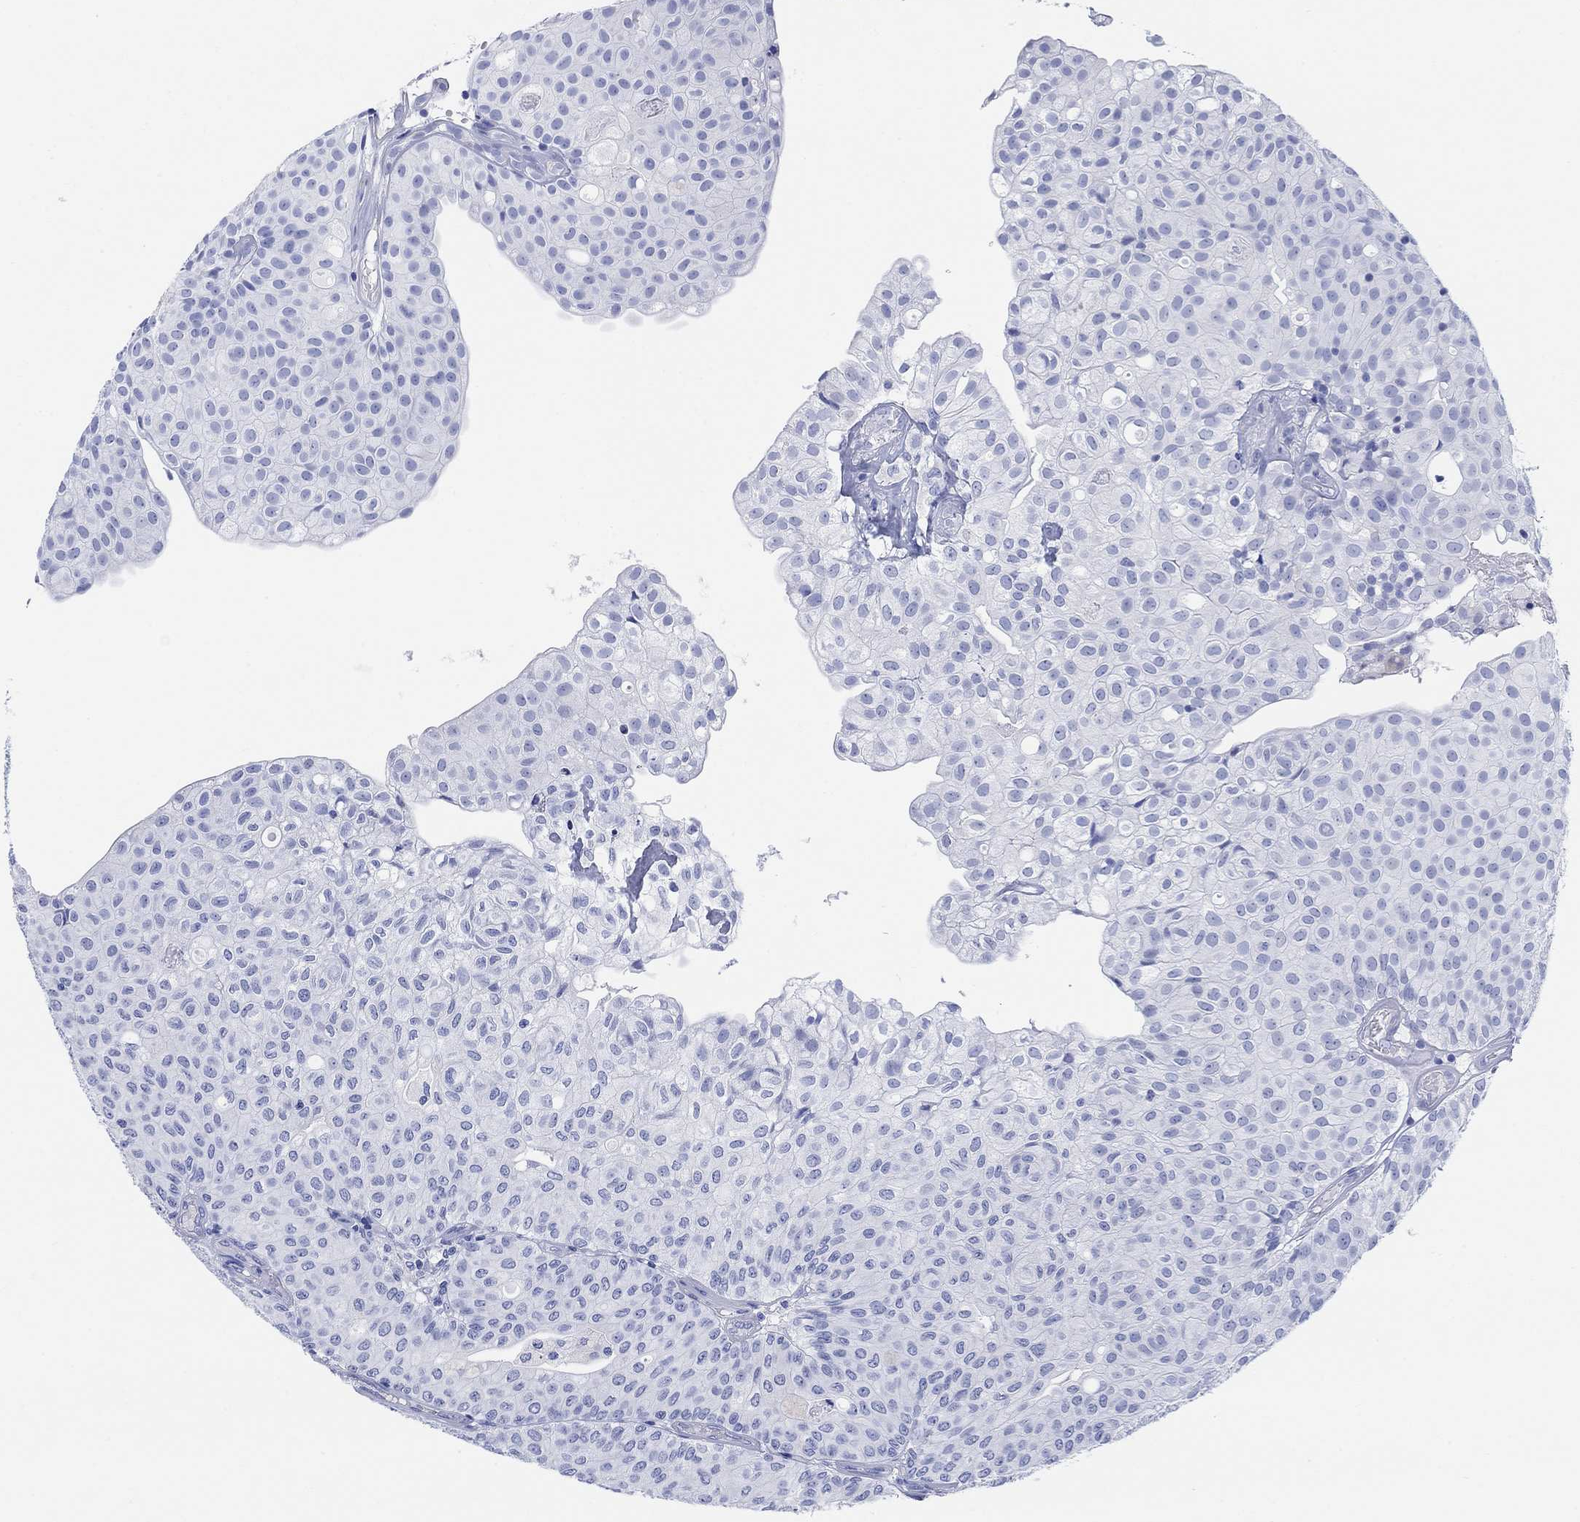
{"staining": {"intensity": "negative", "quantity": "none", "location": "none"}, "tissue": "urothelial cancer", "cell_type": "Tumor cells", "image_type": "cancer", "snomed": [{"axis": "morphology", "description": "Urothelial carcinoma, Low grade"}, {"axis": "topography", "description": "Urinary bladder"}], "caption": "Image shows no significant protein expression in tumor cells of low-grade urothelial carcinoma. (DAB (3,3'-diaminobenzidine) immunohistochemistry with hematoxylin counter stain).", "gene": "GNG13", "patient": {"sex": "male", "age": 89}}